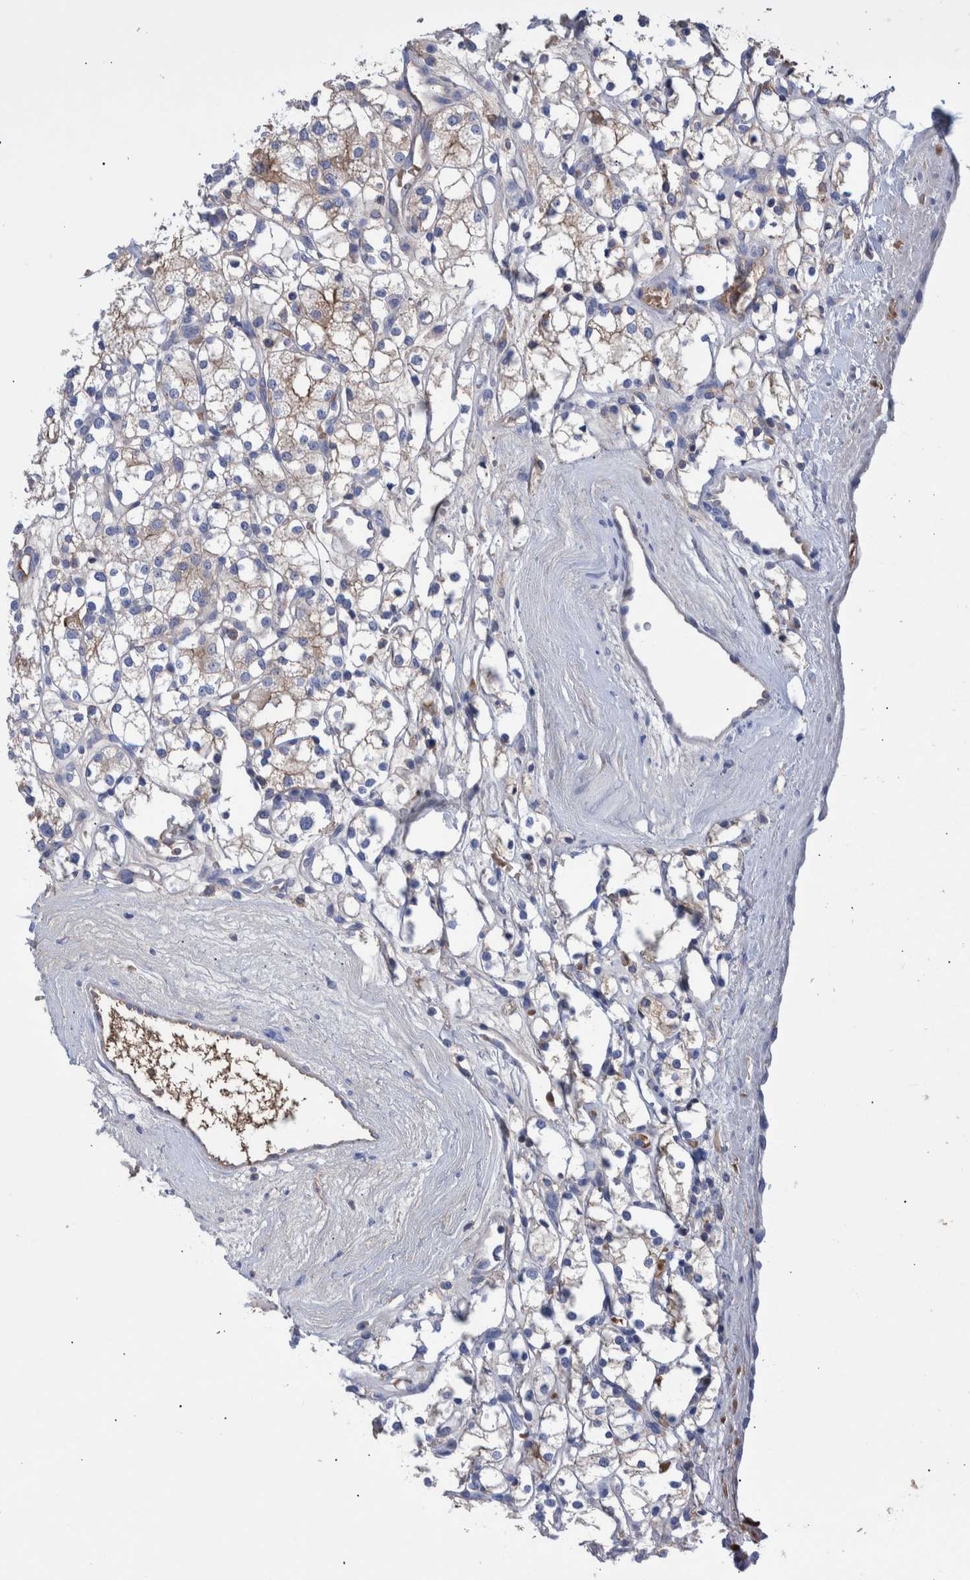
{"staining": {"intensity": "weak", "quantity": "<25%", "location": "cytoplasmic/membranous"}, "tissue": "renal cancer", "cell_type": "Tumor cells", "image_type": "cancer", "snomed": [{"axis": "morphology", "description": "Adenocarcinoma, NOS"}, {"axis": "topography", "description": "Kidney"}], "caption": "This is a image of immunohistochemistry (IHC) staining of adenocarcinoma (renal), which shows no positivity in tumor cells.", "gene": "DLL4", "patient": {"sex": "male", "age": 77}}